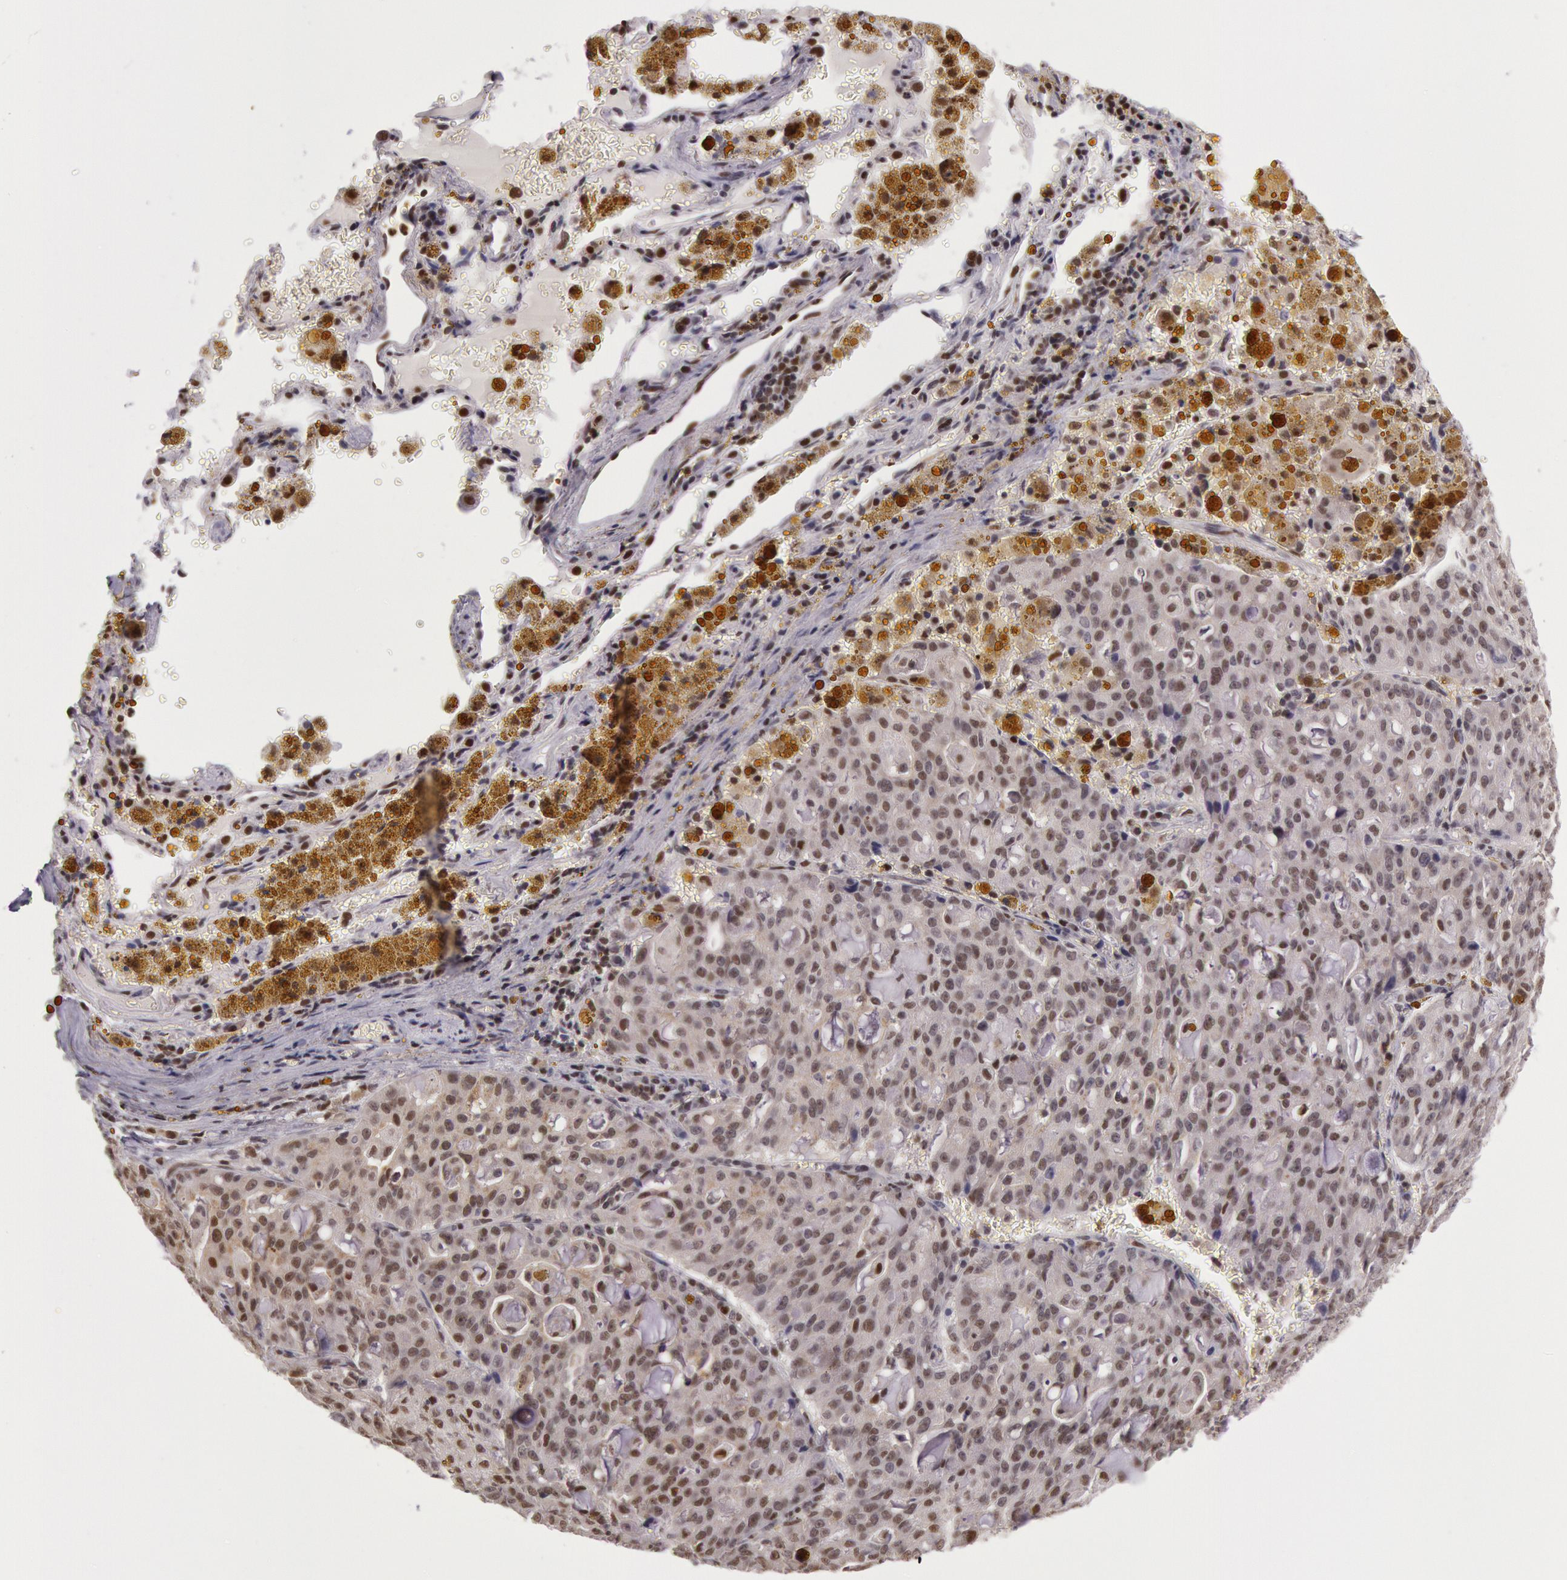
{"staining": {"intensity": "moderate", "quantity": ">75%", "location": "nuclear"}, "tissue": "lung cancer", "cell_type": "Tumor cells", "image_type": "cancer", "snomed": [{"axis": "morphology", "description": "Adenocarcinoma, NOS"}, {"axis": "topography", "description": "Lung"}], "caption": "Adenocarcinoma (lung) tissue shows moderate nuclear expression in approximately >75% of tumor cells The staining was performed using DAB (3,3'-diaminobenzidine) to visualize the protein expression in brown, while the nuclei were stained in blue with hematoxylin (Magnification: 20x).", "gene": "ESS2", "patient": {"sex": "female", "age": 44}}